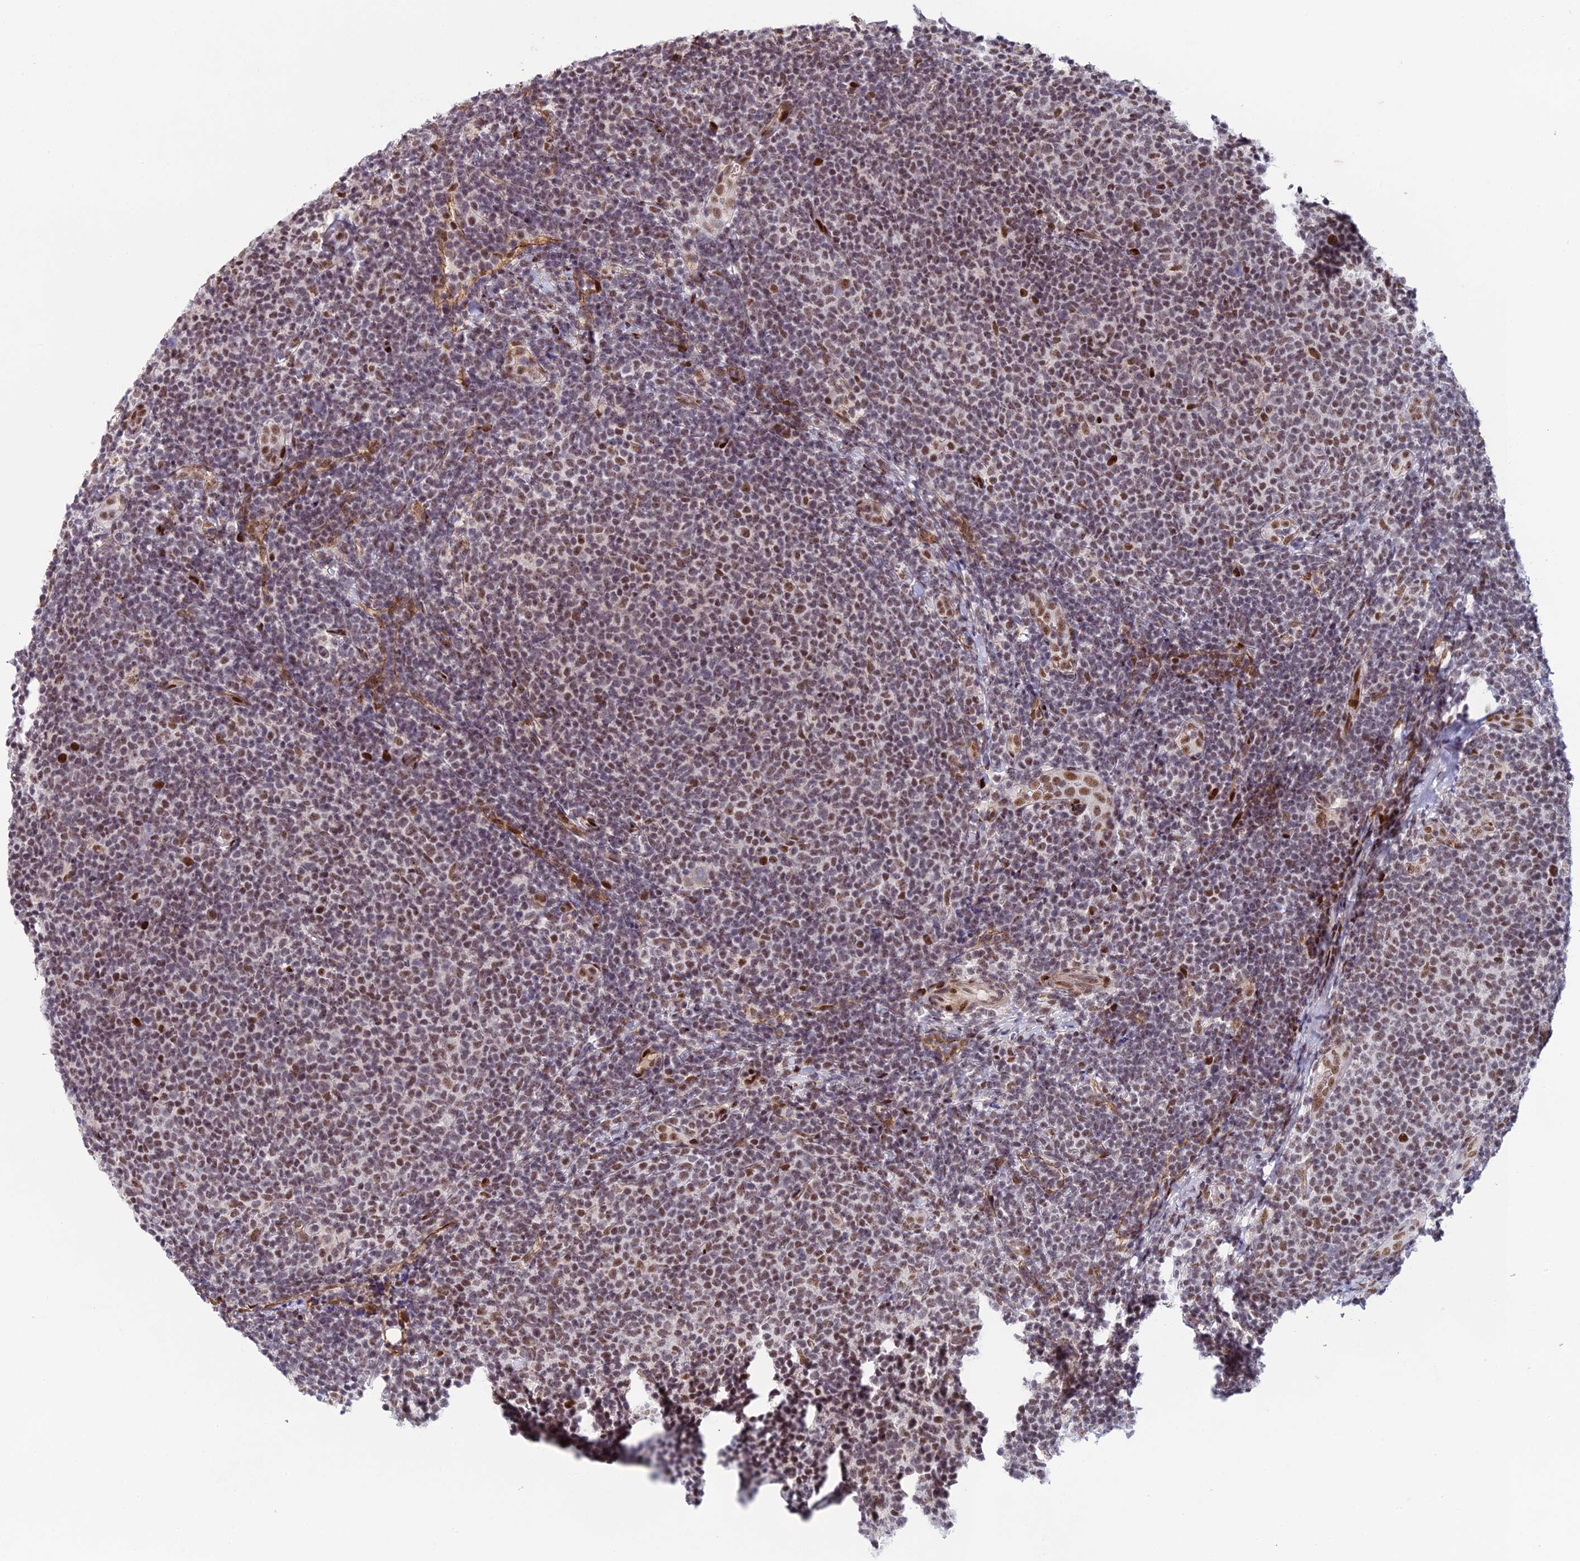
{"staining": {"intensity": "moderate", "quantity": ">75%", "location": "nuclear"}, "tissue": "lymphoma", "cell_type": "Tumor cells", "image_type": "cancer", "snomed": [{"axis": "morphology", "description": "Malignant lymphoma, non-Hodgkin's type, Low grade"}, {"axis": "topography", "description": "Lymph node"}], "caption": "Immunohistochemistry (DAB) staining of human lymphoma reveals moderate nuclear protein expression in approximately >75% of tumor cells.", "gene": "RANBP3", "patient": {"sex": "male", "age": 66}}